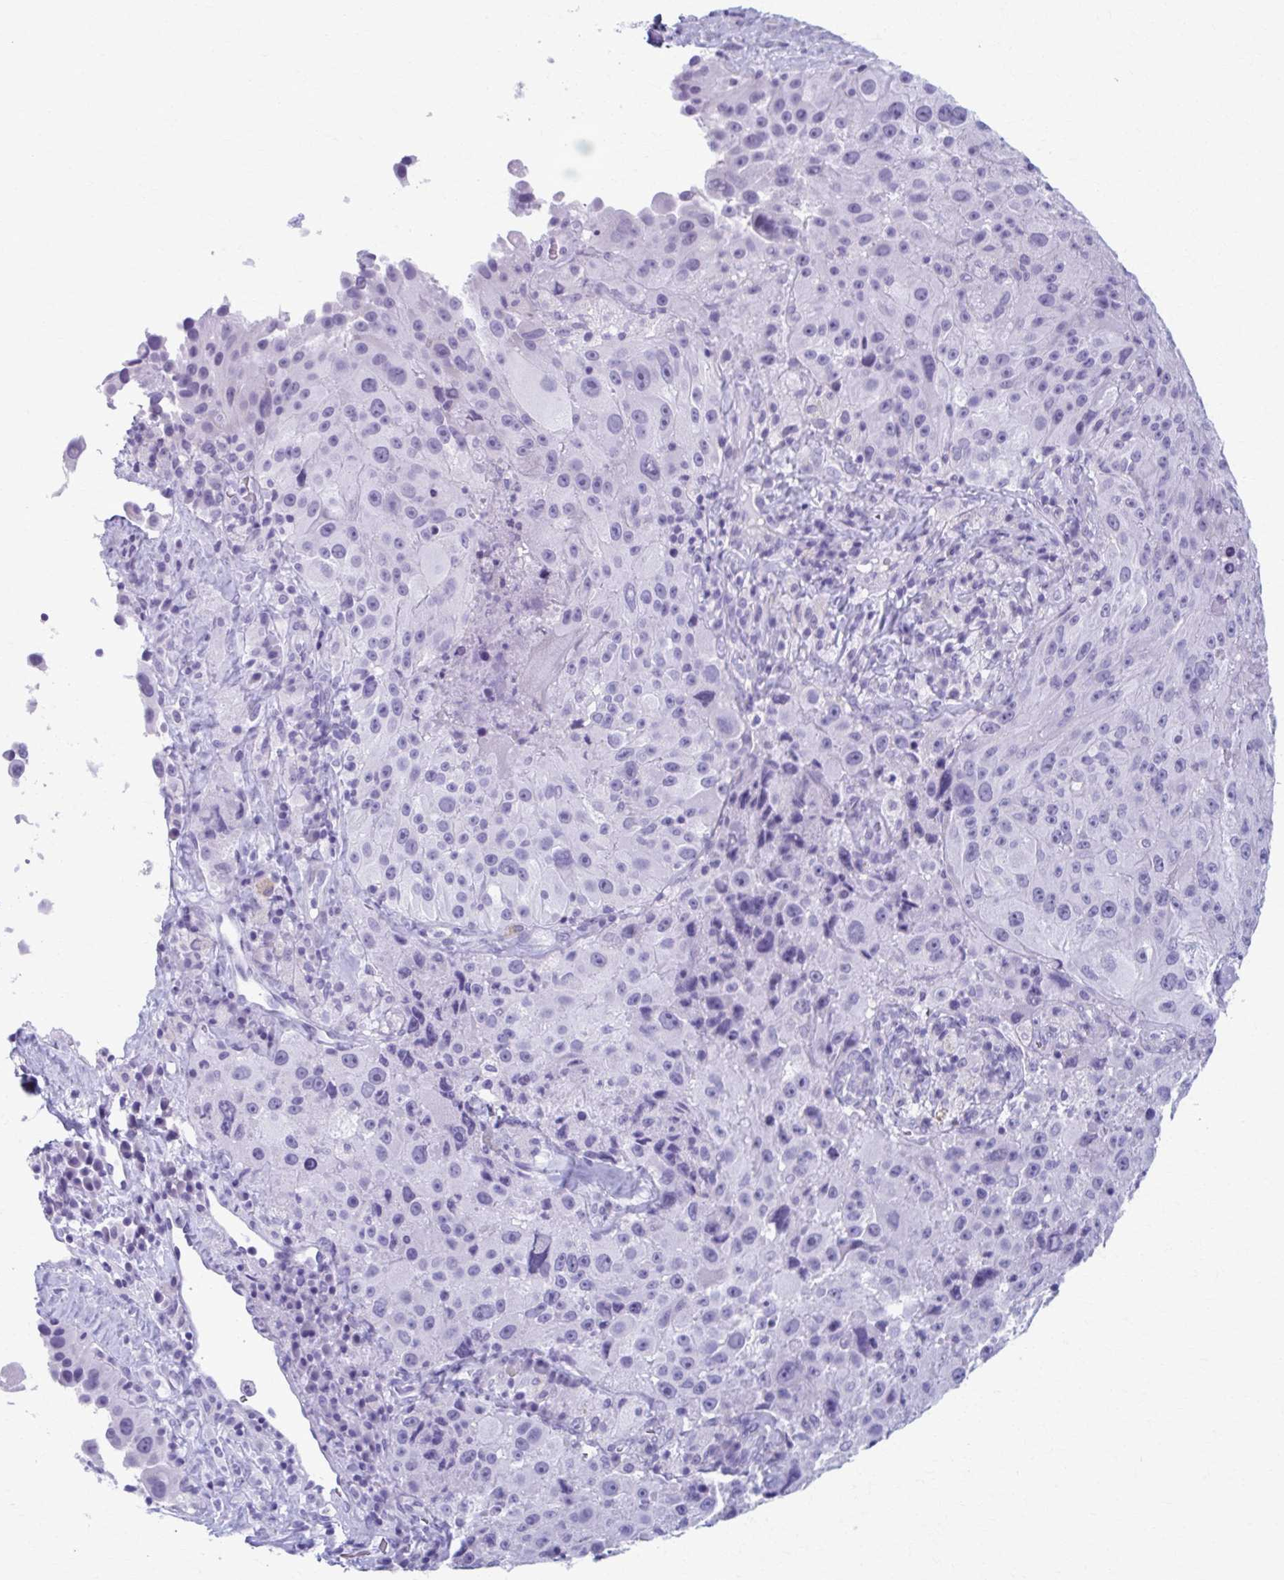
{"staining": {"intensity": "negative", "quantity": "none", "location": "none"}, "tissue": "melanoma", "cell_type": "Tumor cells", "image_type": "cancer", "snomed": [{"axis": "morphology", "description": "Malignant melanoma, Metastatic site"}, {"axis": "topography", "description": "Lymph node"}], "caption": "Tumor cells show no significant positivity in malignant melanoma (metastatic site).", "gene": "MPLKIP", "patient": {"sex": "male", "age": 62}}